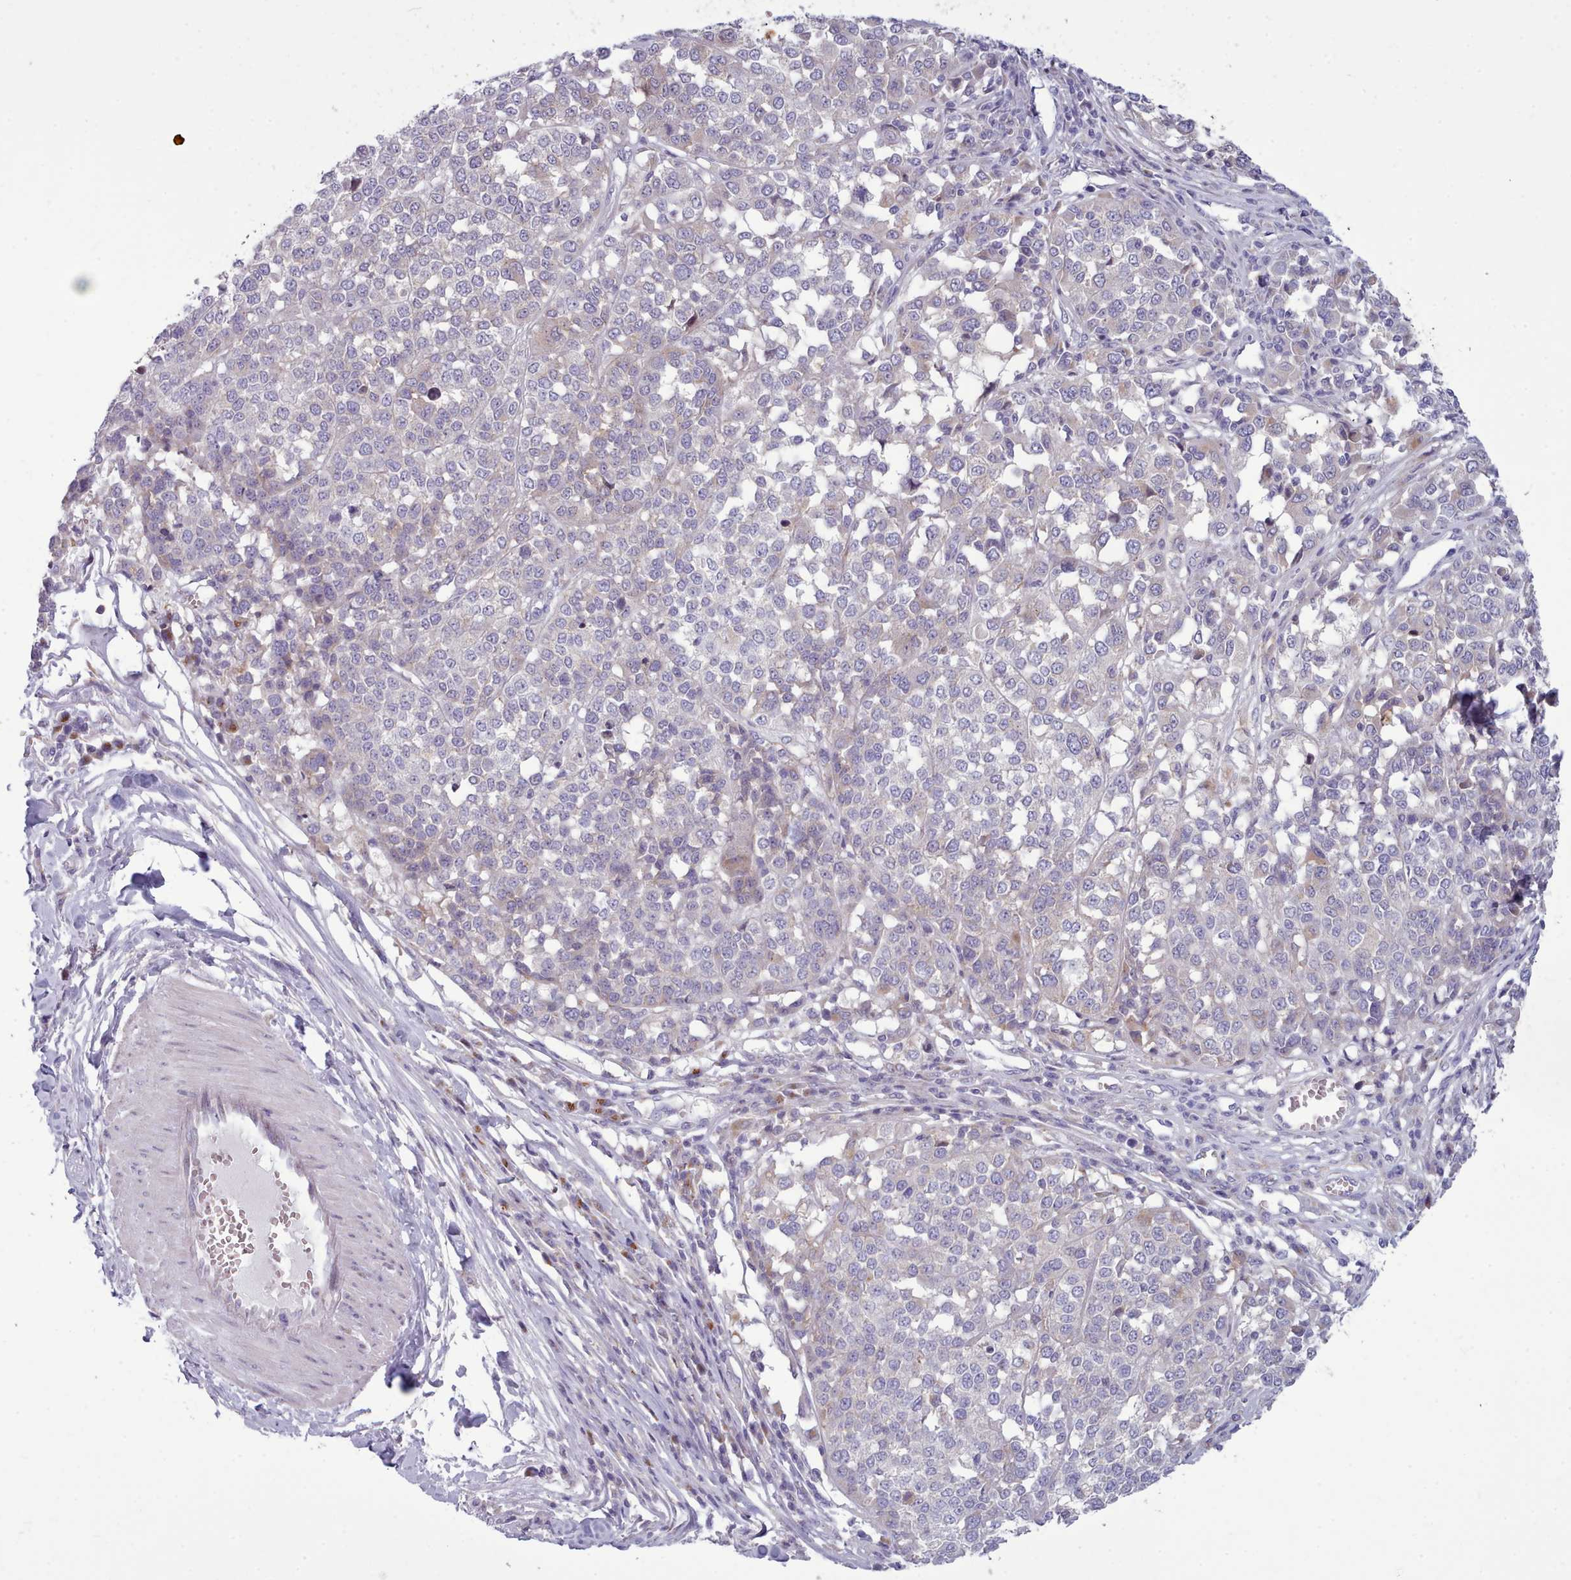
{"staining": {"intensity": "negative", "quantity": "none", "location": "none"}, "tissue": "melanoma", "cell_type": "Tumor cells", "image_type": "cancer", "snomed": [{"axis": "morphology", "description": "Malignant melanoma, Metastatic site"}, {"axis": "topography", "description": "Lymph node"}], "caption": "Histopathology image shows no significant protein expression in tumor cells of melanoma. (DAB immunohistochemistry (IHC) with hematoxylin counter stain).", "gene": "MYRFL", "patient": {"sex": "male", "age": 44}}